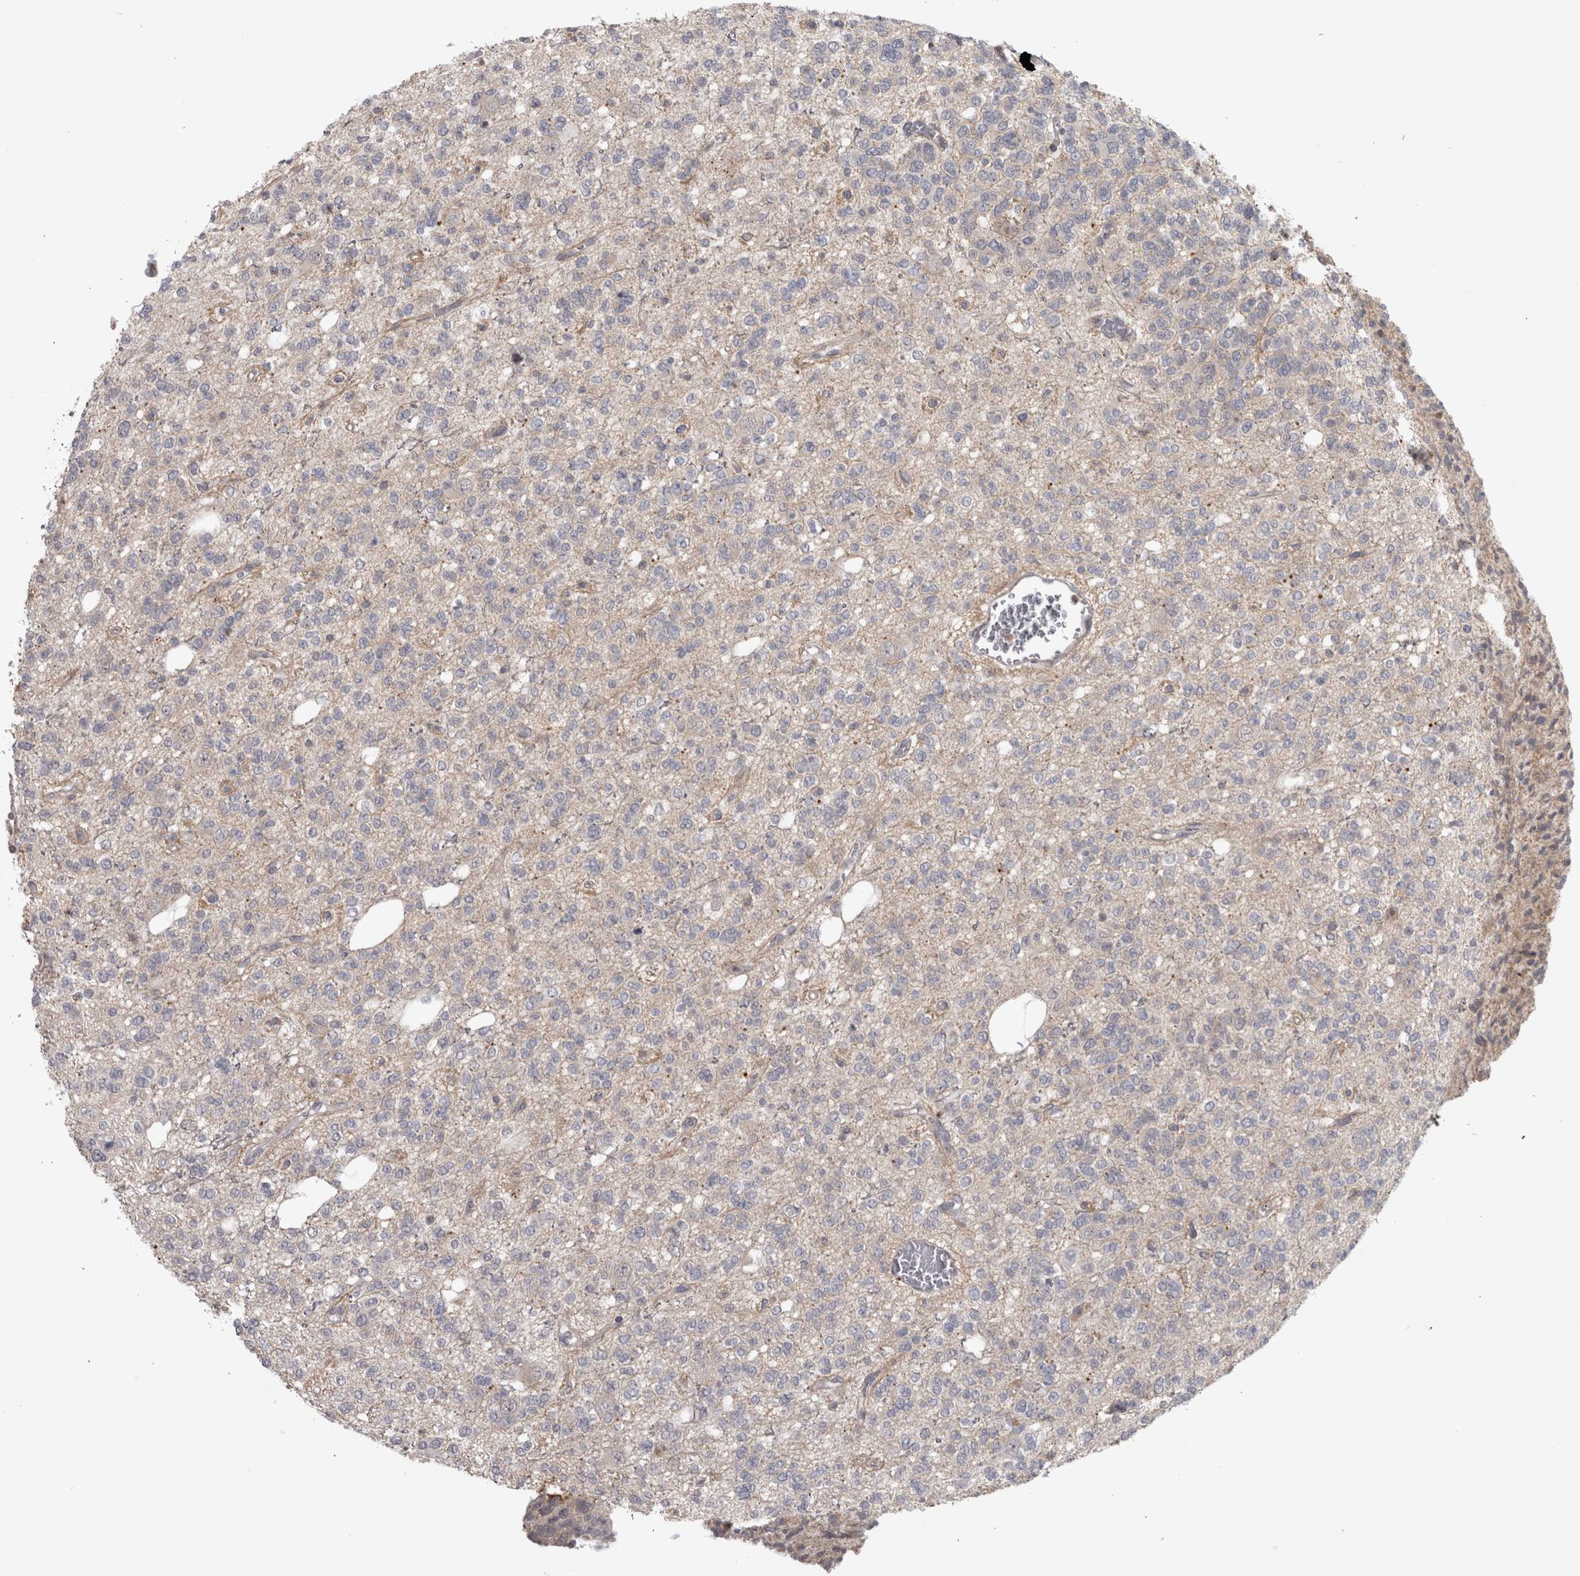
{"staining": {"intensity": "negative", "quantity": "none", "location": "none"}, "tissue": "glioma", "cell_type": "Tumor cells", "image_type": "cancer", "snomed": [{"axis": "morphology", "description": "Glioma, malignant, Low grade"}, {"axis": "topography", "description": "Brain"}], "caption": "The IHC photomicrograph has no significant positivity in tumor cells of glioma tissue.", "gene": "PPP1R12B", "patient": {"sex": "male", "age": 38}}